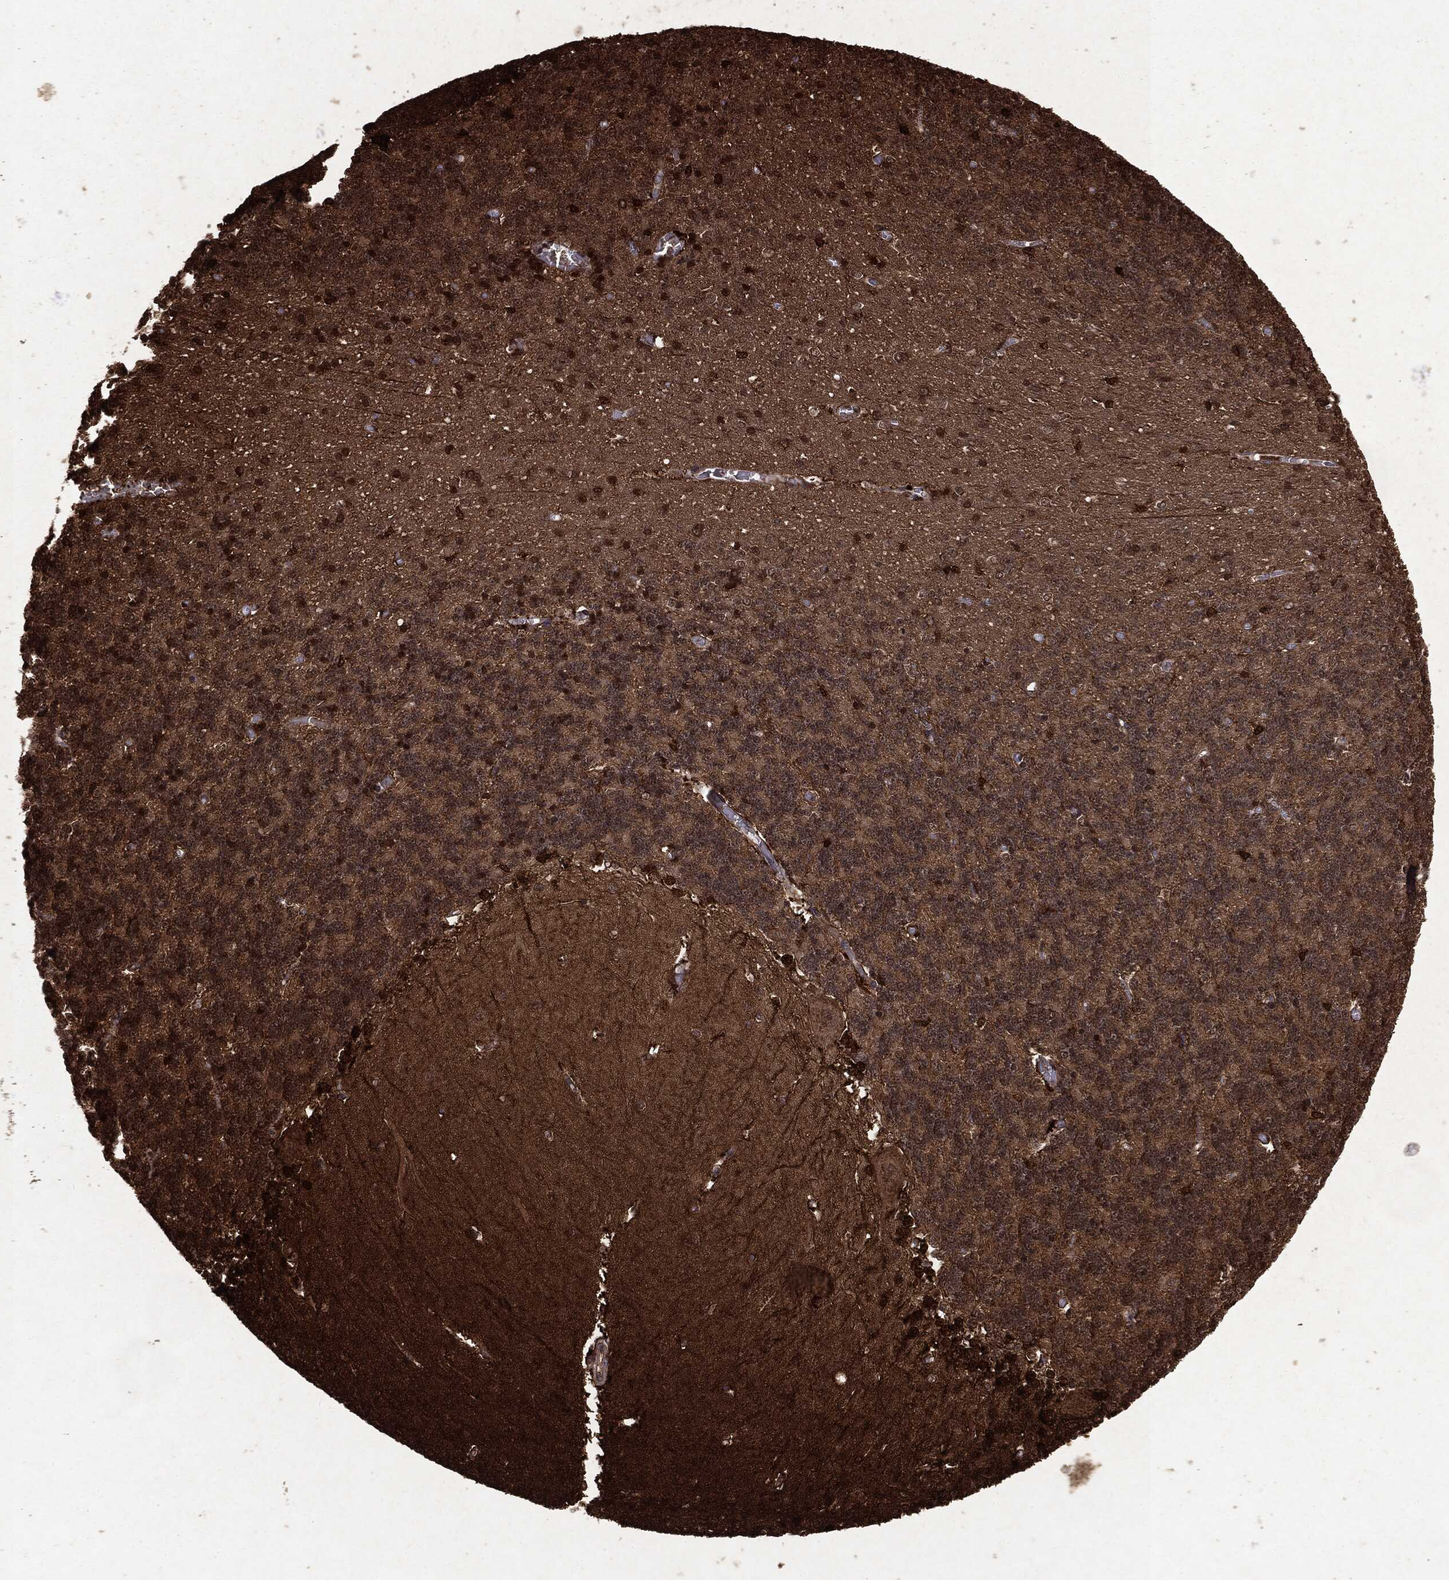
{"staining": {"intensity": "negative", "quantity": "none", "location": "none"}, "tissue": "cerebellum", "cell_type": "Cells in granular layer", "image_type": "normal", "snomed": [{"axis": "morphology", "description": "Normal tissue, NOS"}, {"axis": "topography", "description": "Cerebellum"}], "caption": "This photomicrograph is of unremarkable cerebellum stained with IHC to label a protein in brown with the nuclei are counter-stained blue. There is no positivity in cells in granular layer.", "gene": "PEBP1", "patient": {"sex": "male", "age": 37}}